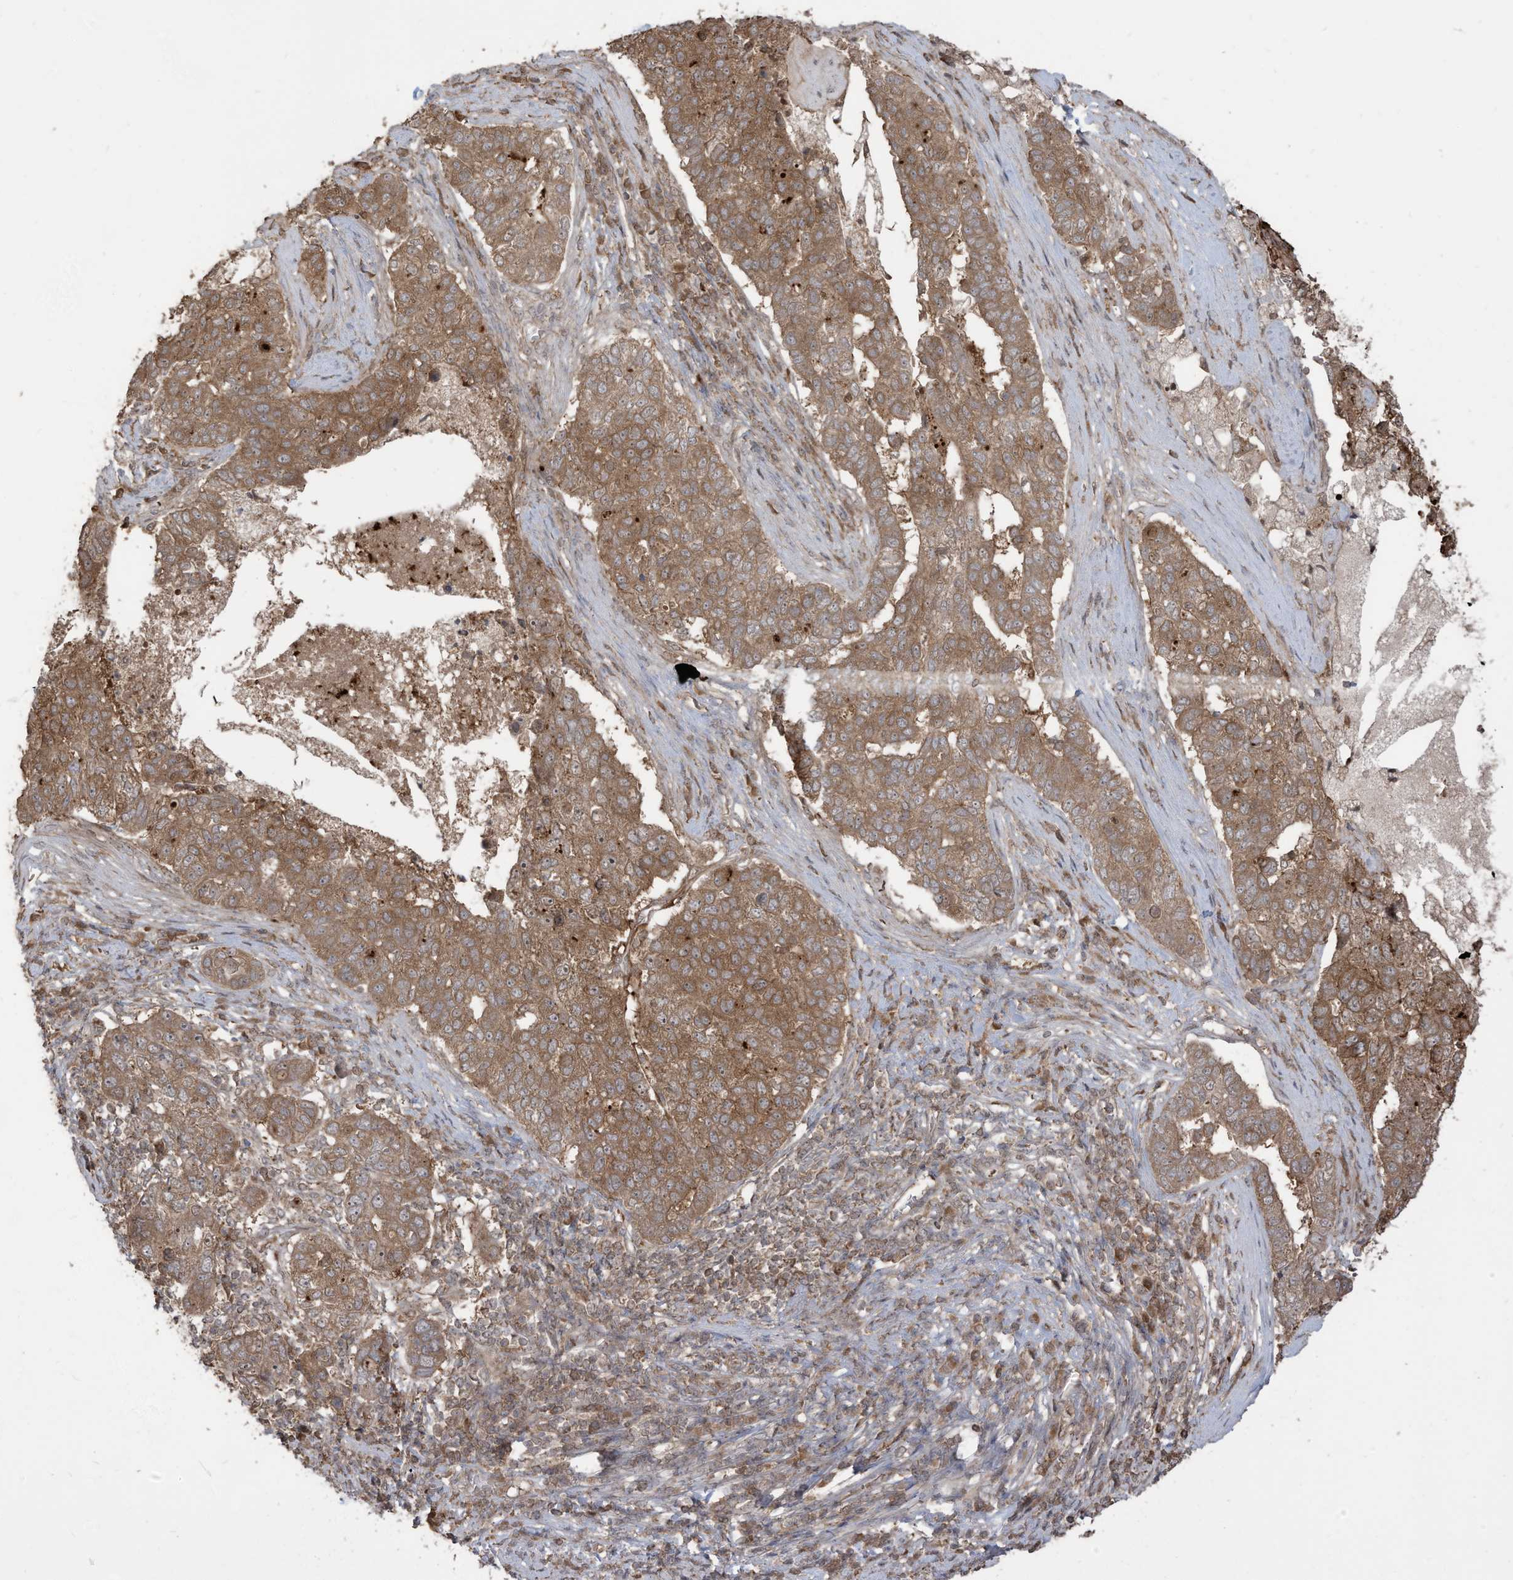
{"staining": {"intensity": "moderate", "quantity": ">75%", "location": "cytoplasmic/membranous"}, "tissue": "pancreatic cancer", "cell_type": "Tumor cells", "image_type": "cancer", "snomed": [{"axis": "morphology", "description": "Adenocarcinoma, NOS"}, {"axis": "topography", "description": "Pancreas"}], "caption": "The micrograph reveals staining of adenocarcinoma (pancreatic), revealing moderate cytoplasmic/membranous protein expression (brown color) within tumor cells. Using DAB (brown) and hematoxylin (blue) stains, captured at high magnification using brightfield microscopy.", "gene": "CARF", "patient": {"sex": "female", "age": 61}}